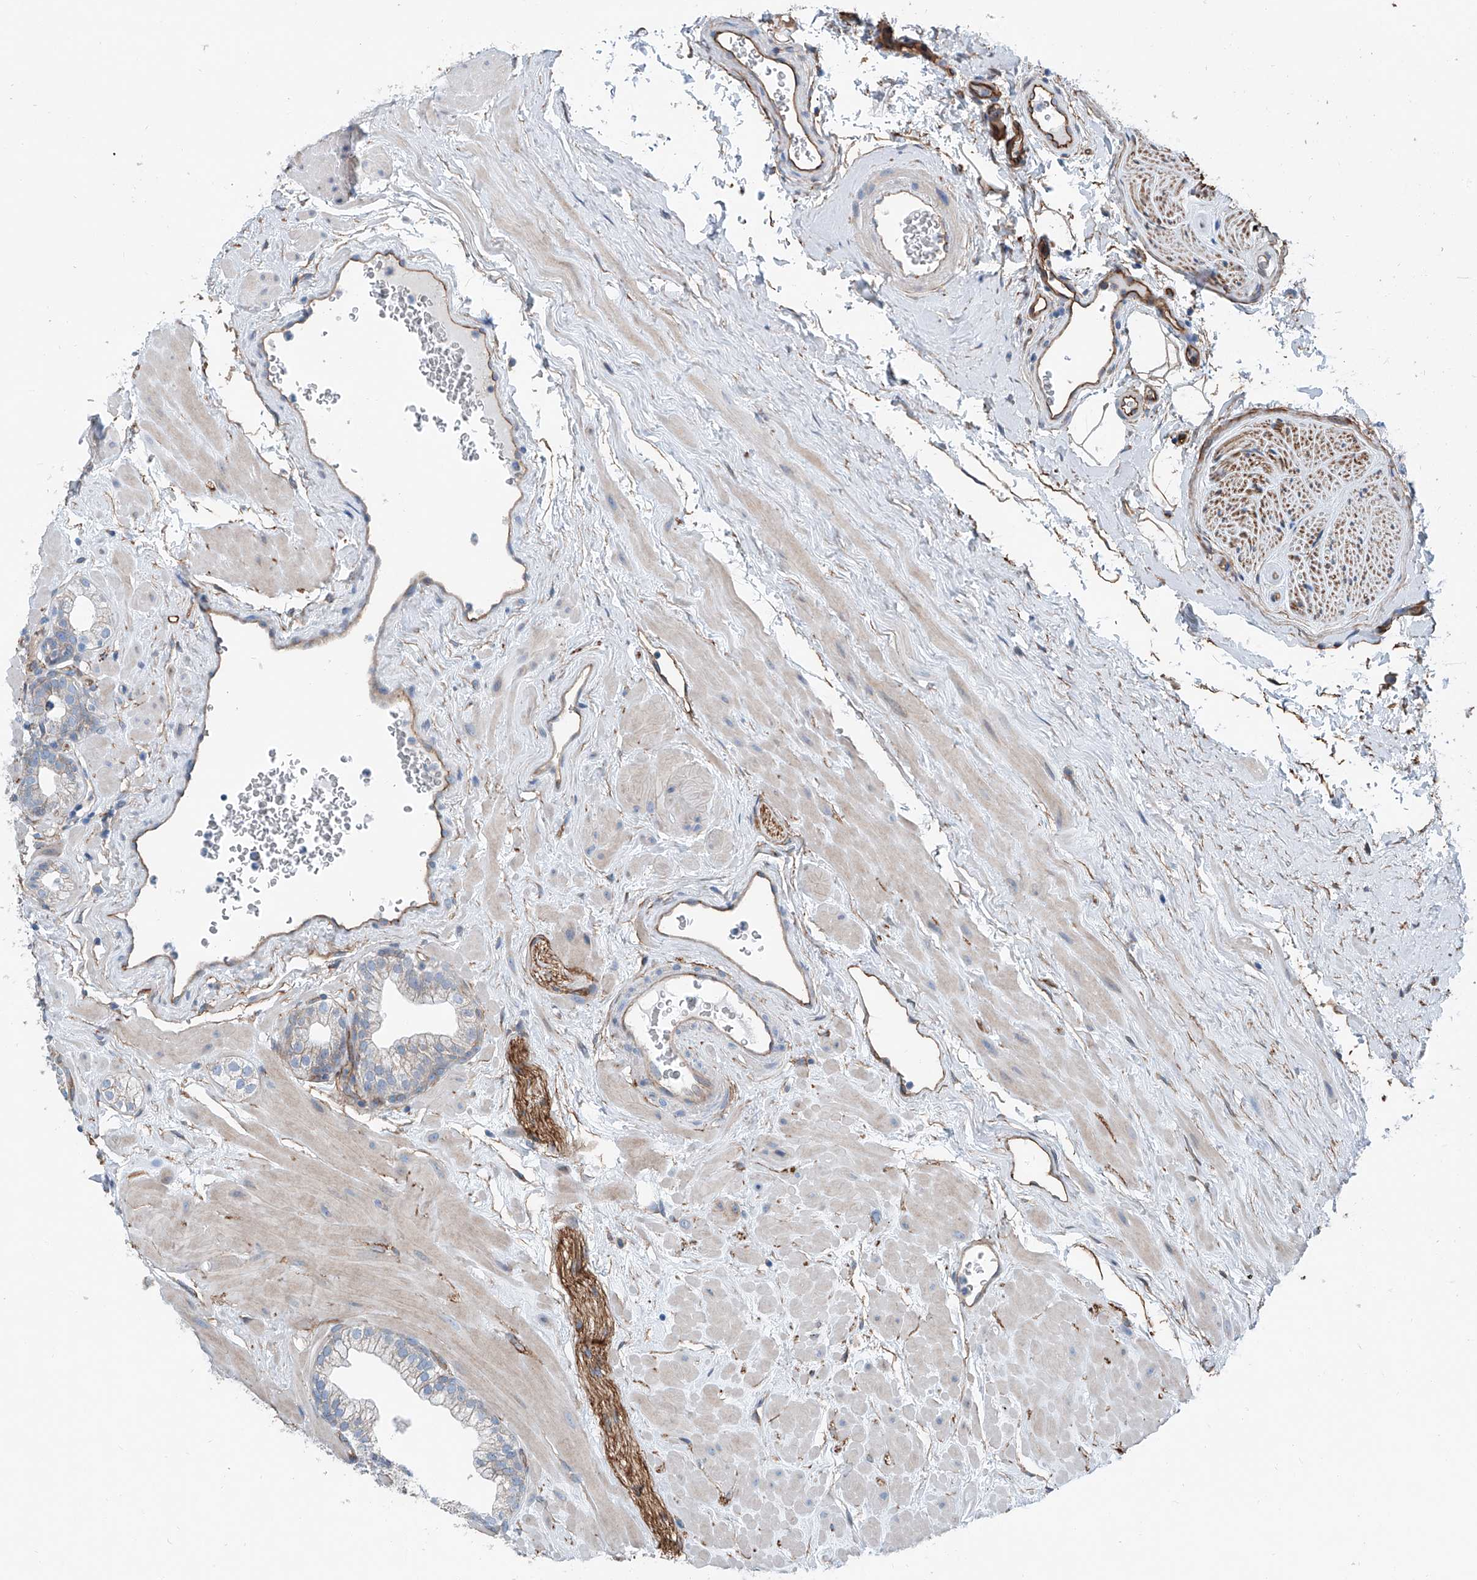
{"staining": {"intensity": "moderate", "quantity": "<25%", "location": "cytoplasmic/membranous"}, "tissue": "prostate", "cell_type": "Glandular cells", "image_type": "normal", "snomed": [{"axis": "morphology", "description": "Normal tissue, NOS"}, {"axis": "morphology", "description": "Urothelial carcinoma, Low grade"}, {"axis": "topography", "description": "Urinary bladder"}, {"axis": "topography", "description": "Prostate"}], "caption": "This is a histology image of IHC staining of normal prostate, which shows moderate expression in the cytoplasmic/membranous of glandular cells.", "gene": "THEMIS2", "patient": {"sex": "male", "age": 60}}